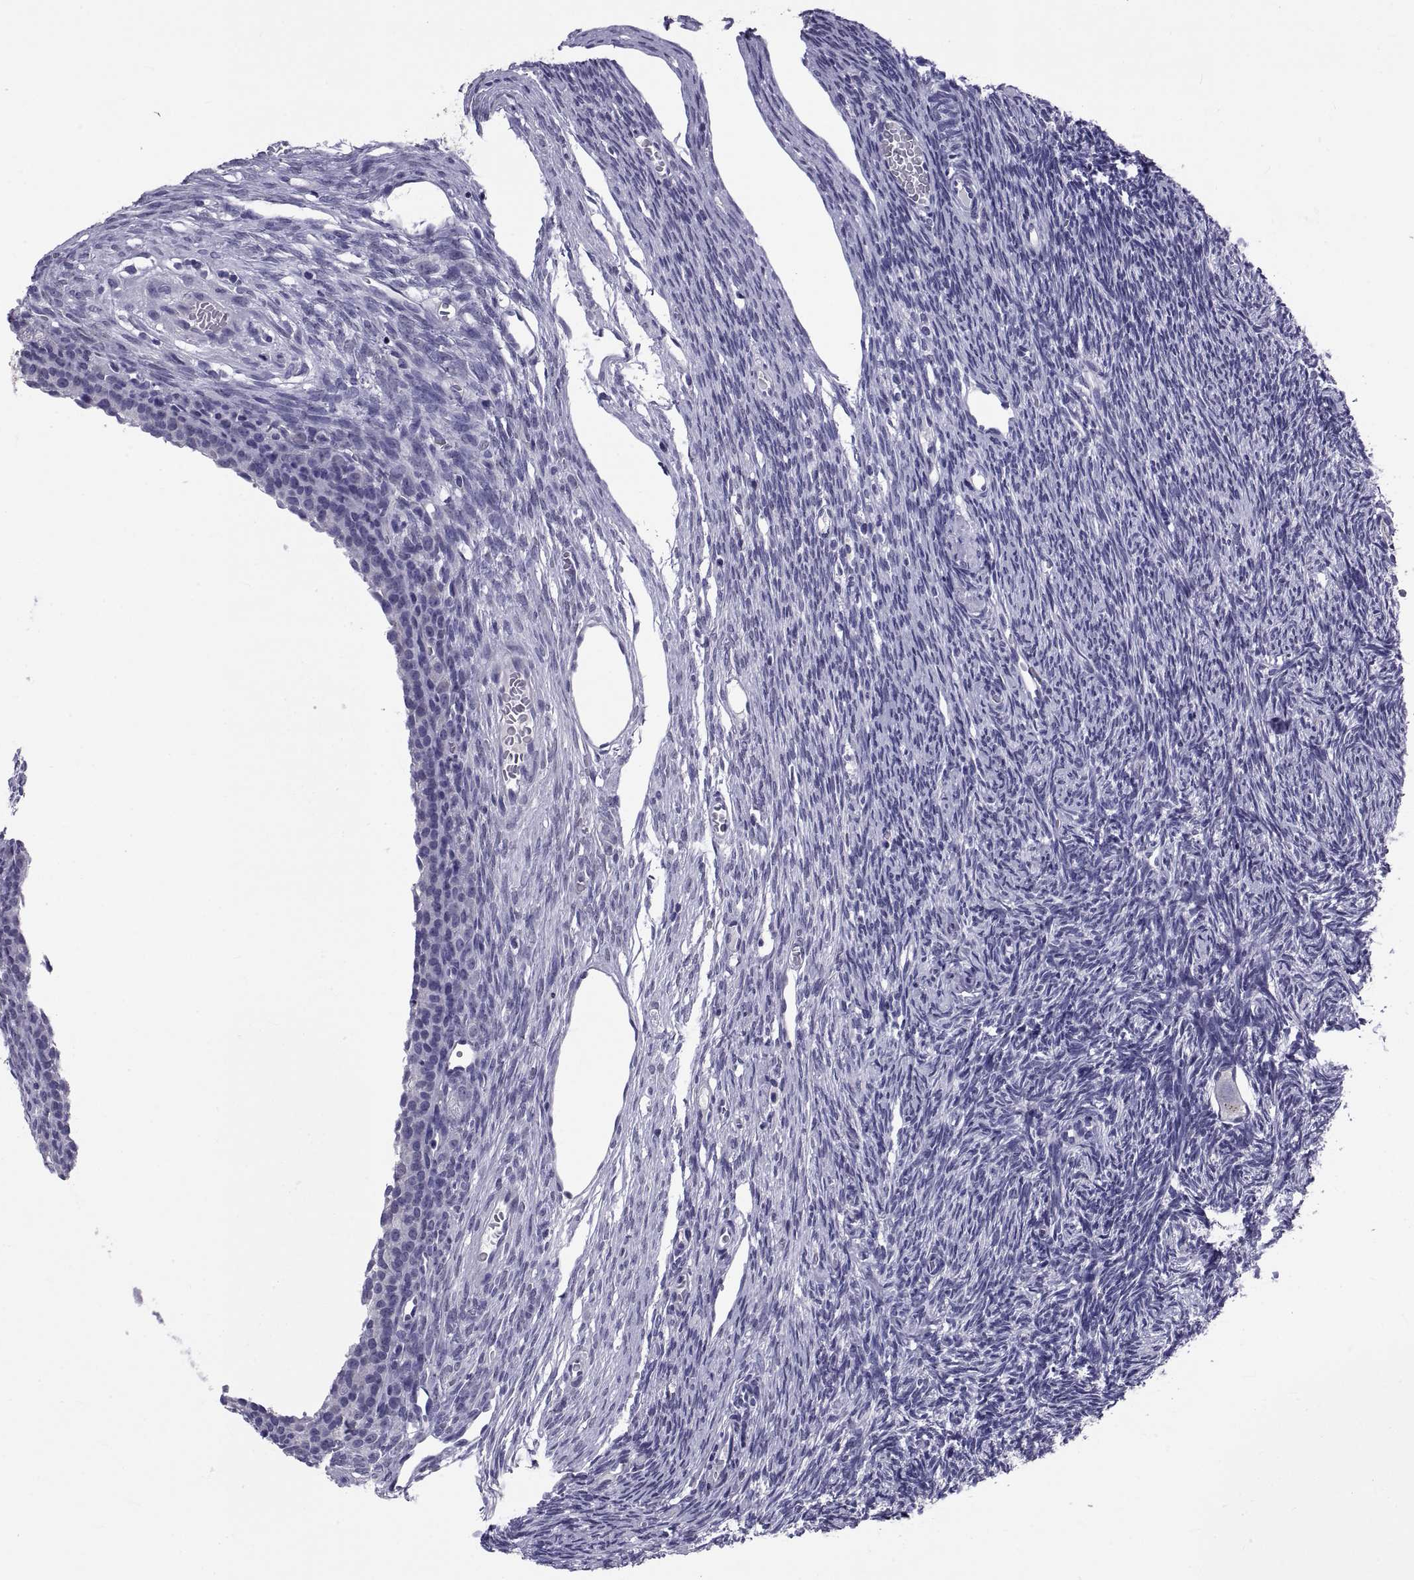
{"staining": {"intensity": "negative", "quantity": "none", "location": "none"}, "tissue": "ovary", "cell_type": "Follicle cells", "image_type": "normal", "snomed": [{"axis": "morphology", "description": "Normal tissue, NOS"}, {"axis": "topography", "description": "Ovary"}], "caption": "This is a photomicrograph of immunohistochemistry (IHC) staining of benign ovary, which shows no expression in follicle cells. (Immunohistochemistry (ihc), brightfield microscopy, high magnification).", "gene": "TGFBR3L", "patient": {"sex": "female", "age": 27}}